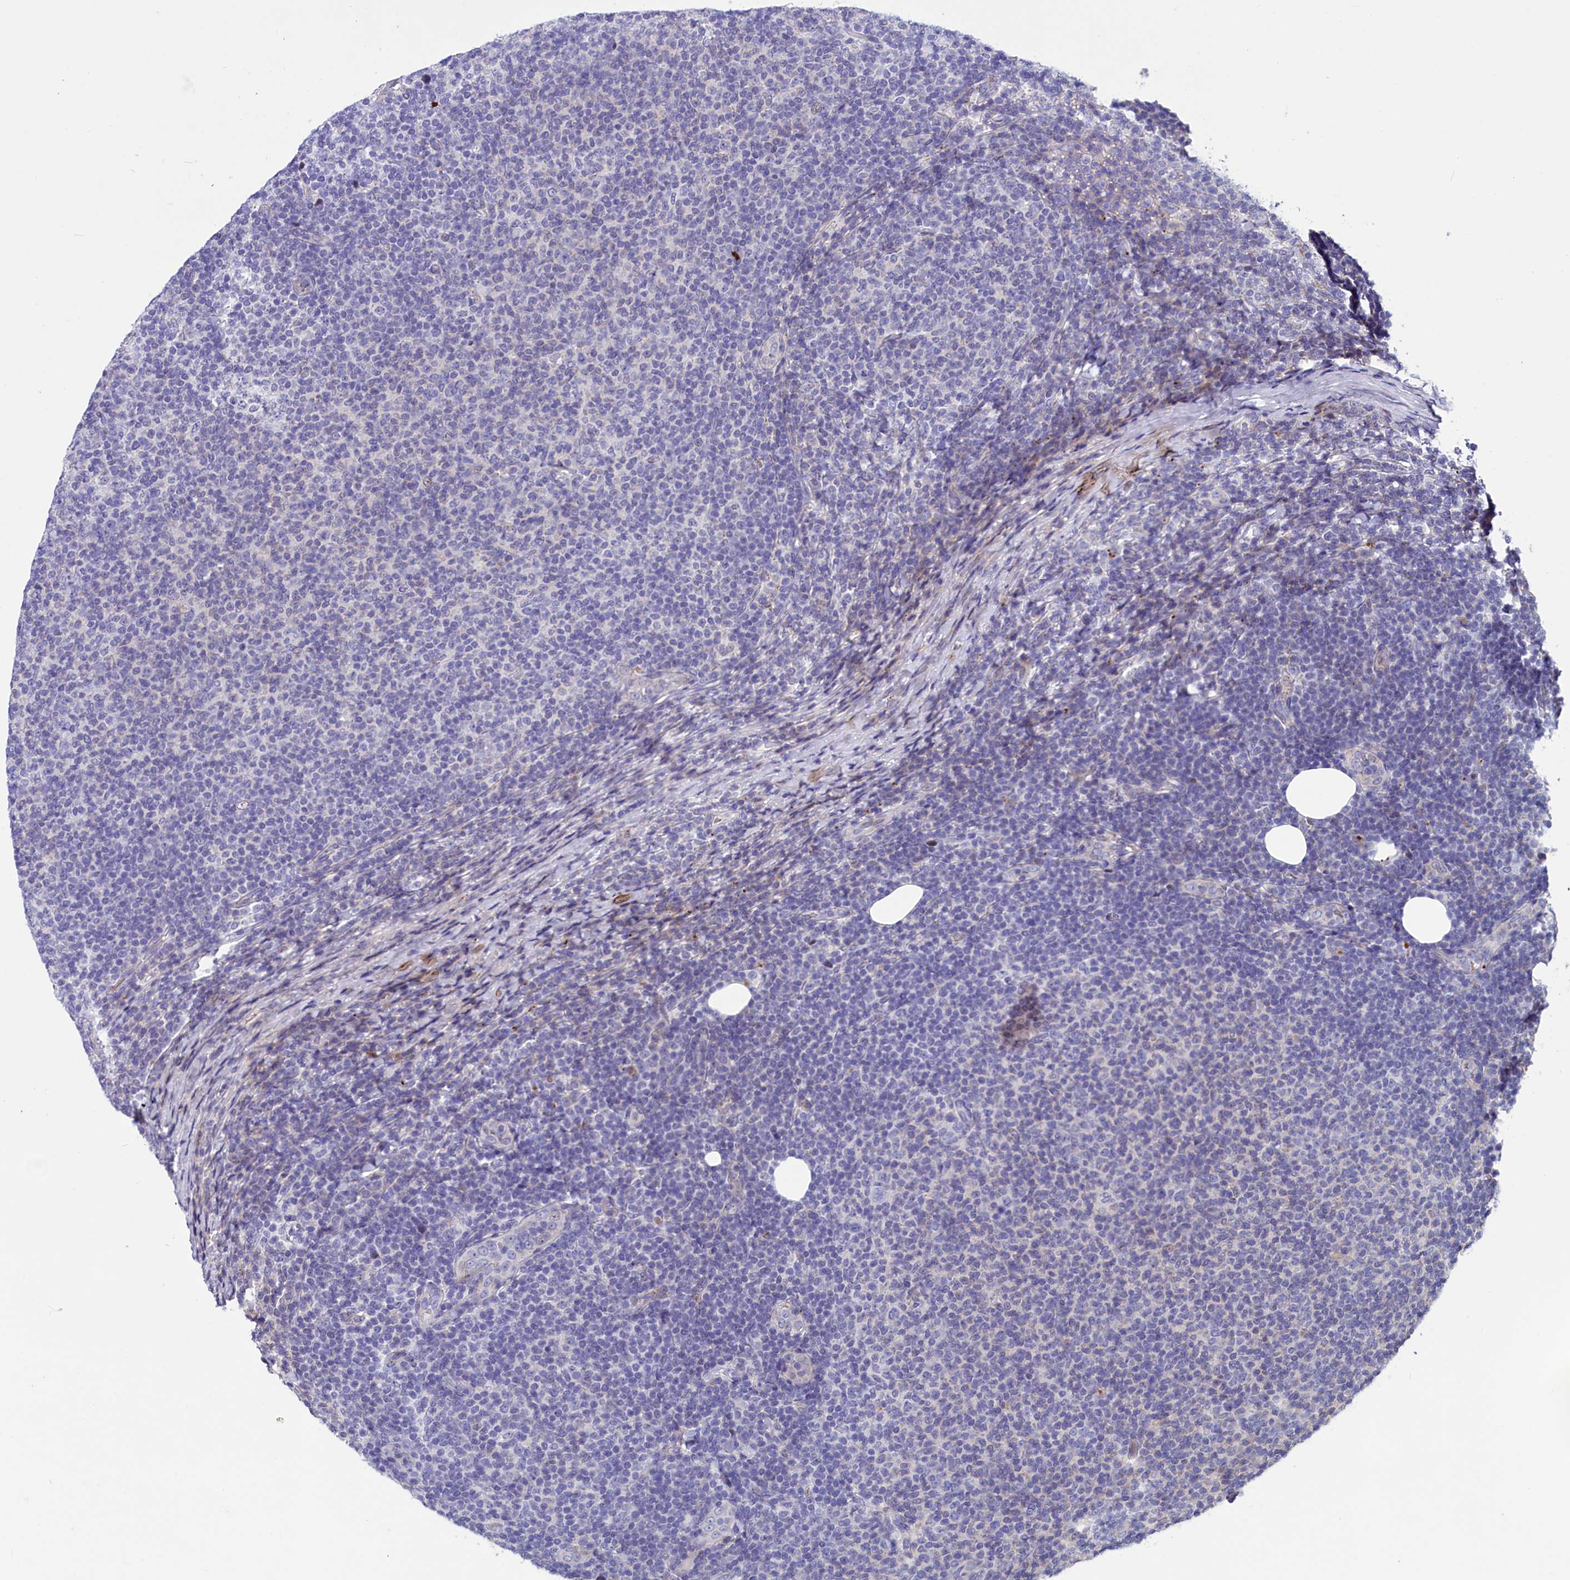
{"staining": {"intensity": "negative", "quantity": "none", "location": "none"}, "tissue": "lymphoma", "cell_type": "Tumor cells", "image_type": "cancer", "snomed": [{"axis": "morphology", "description": "Malignant lymphoma, non-Hodgkin's type, Low grade"}, {"axis": "topography", "description": "Lymph node"}], "caption": "Lymphoma stained for a protein using immunohistochemistry (IHC) shows no expression tumor cells.", "gene": "SCD5", "patient": {"sex": "male", "age": 66}}